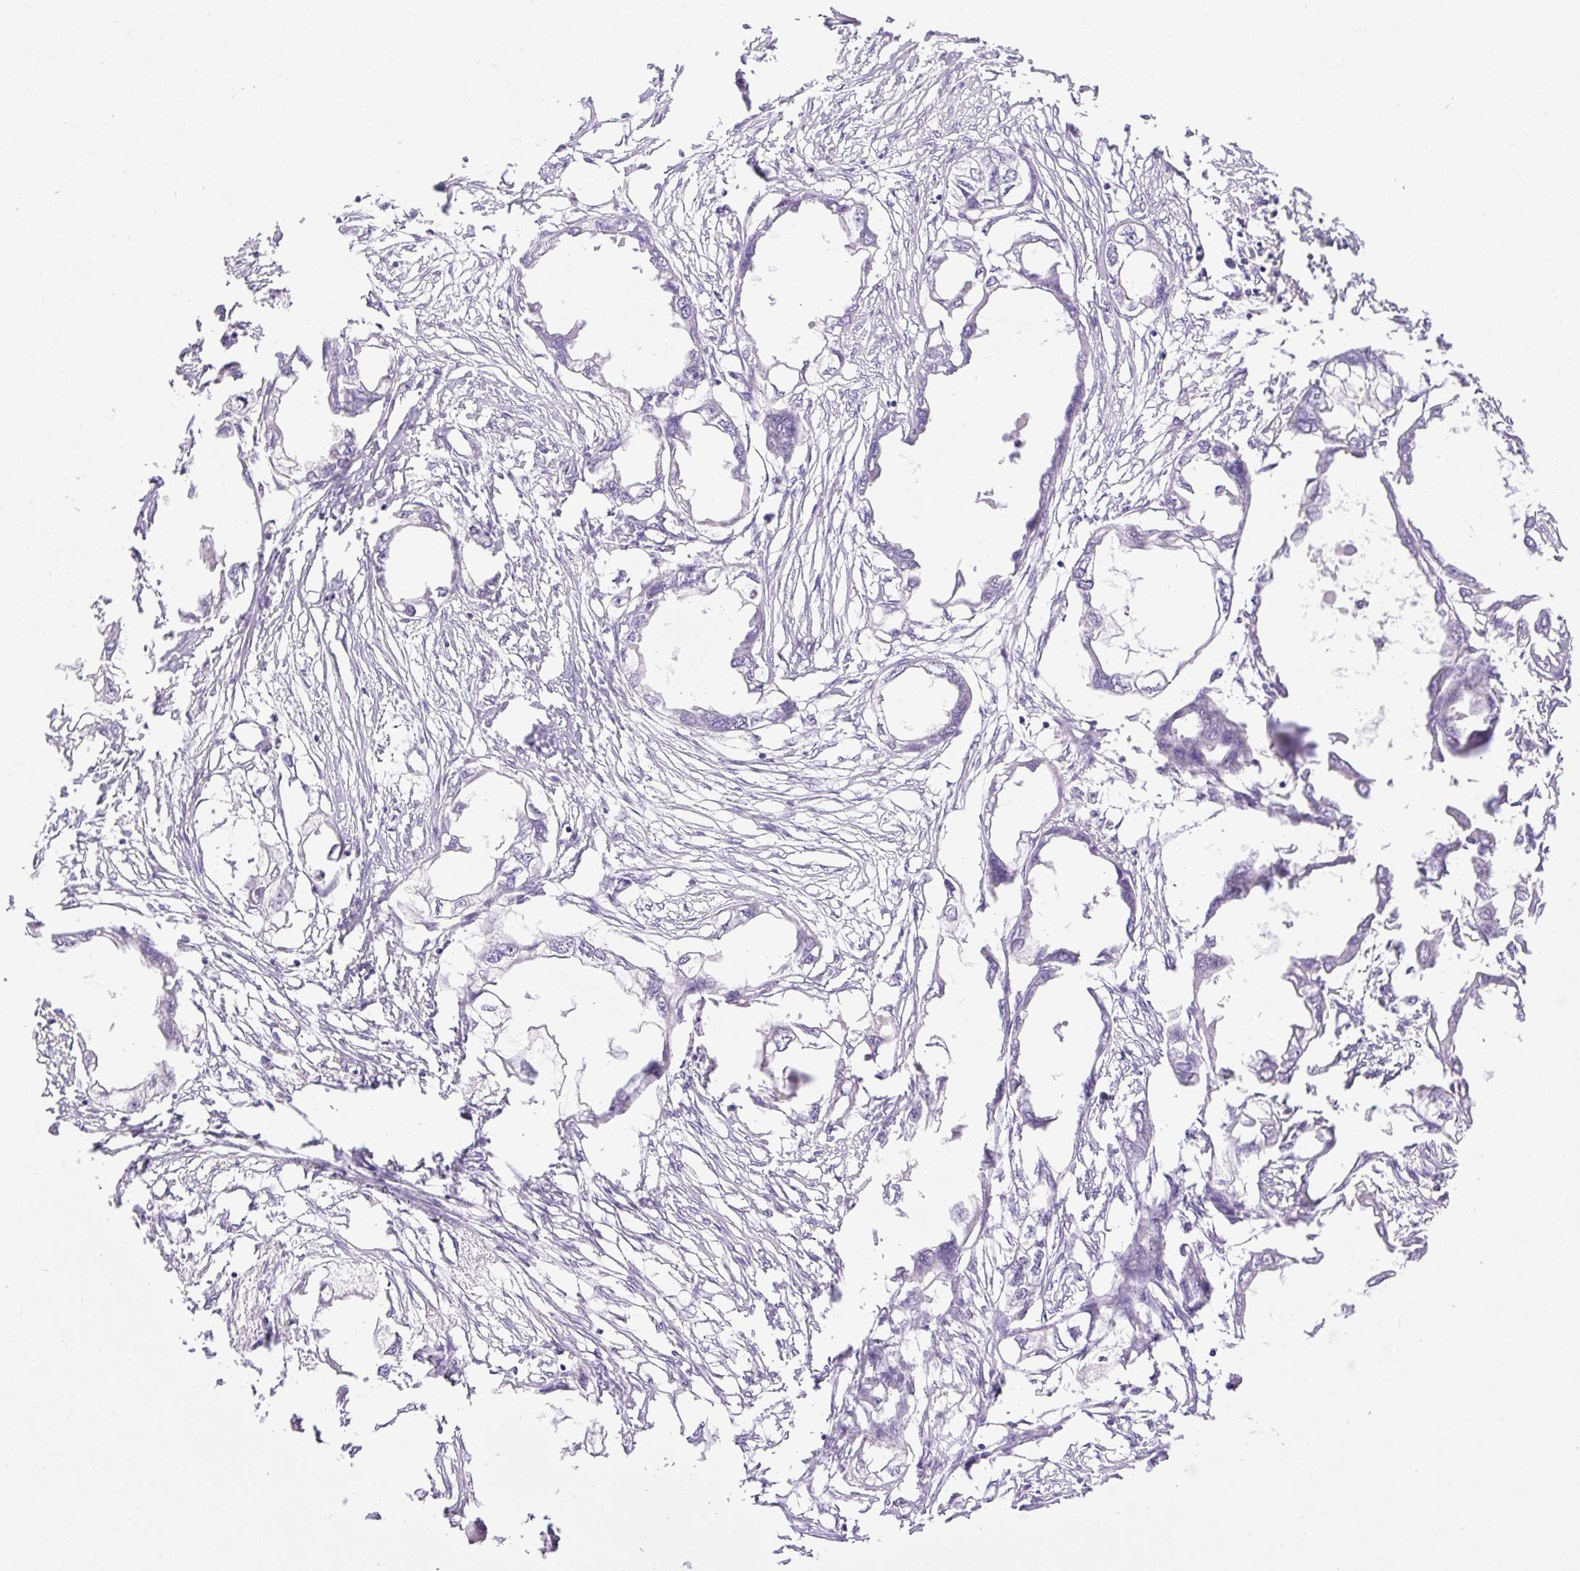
{"staining": {"intensity": "negative", "quantity": "none", "location": "none"}, "tissue": "endometrial cancer", "cell_type": "Tumor cells", "image_type": "cancer", "snomed": [{"axis": "morphology", "description": "Adenocarcinoma, NOS"}, {"axis": "morphology", "description": "Adenocarcinoma, metastatic, NOS"}, {"axis": "topography", "description": "Adipose tissue"}, {"axis": "topography", "description": "Endometrium"}], "caption": "This is an IHC photomicrograph of human endometrial cancer. There is no positivity in tumor cells.", "gene": "ICE1", "patient": {"sex": "female", "age": 67}}